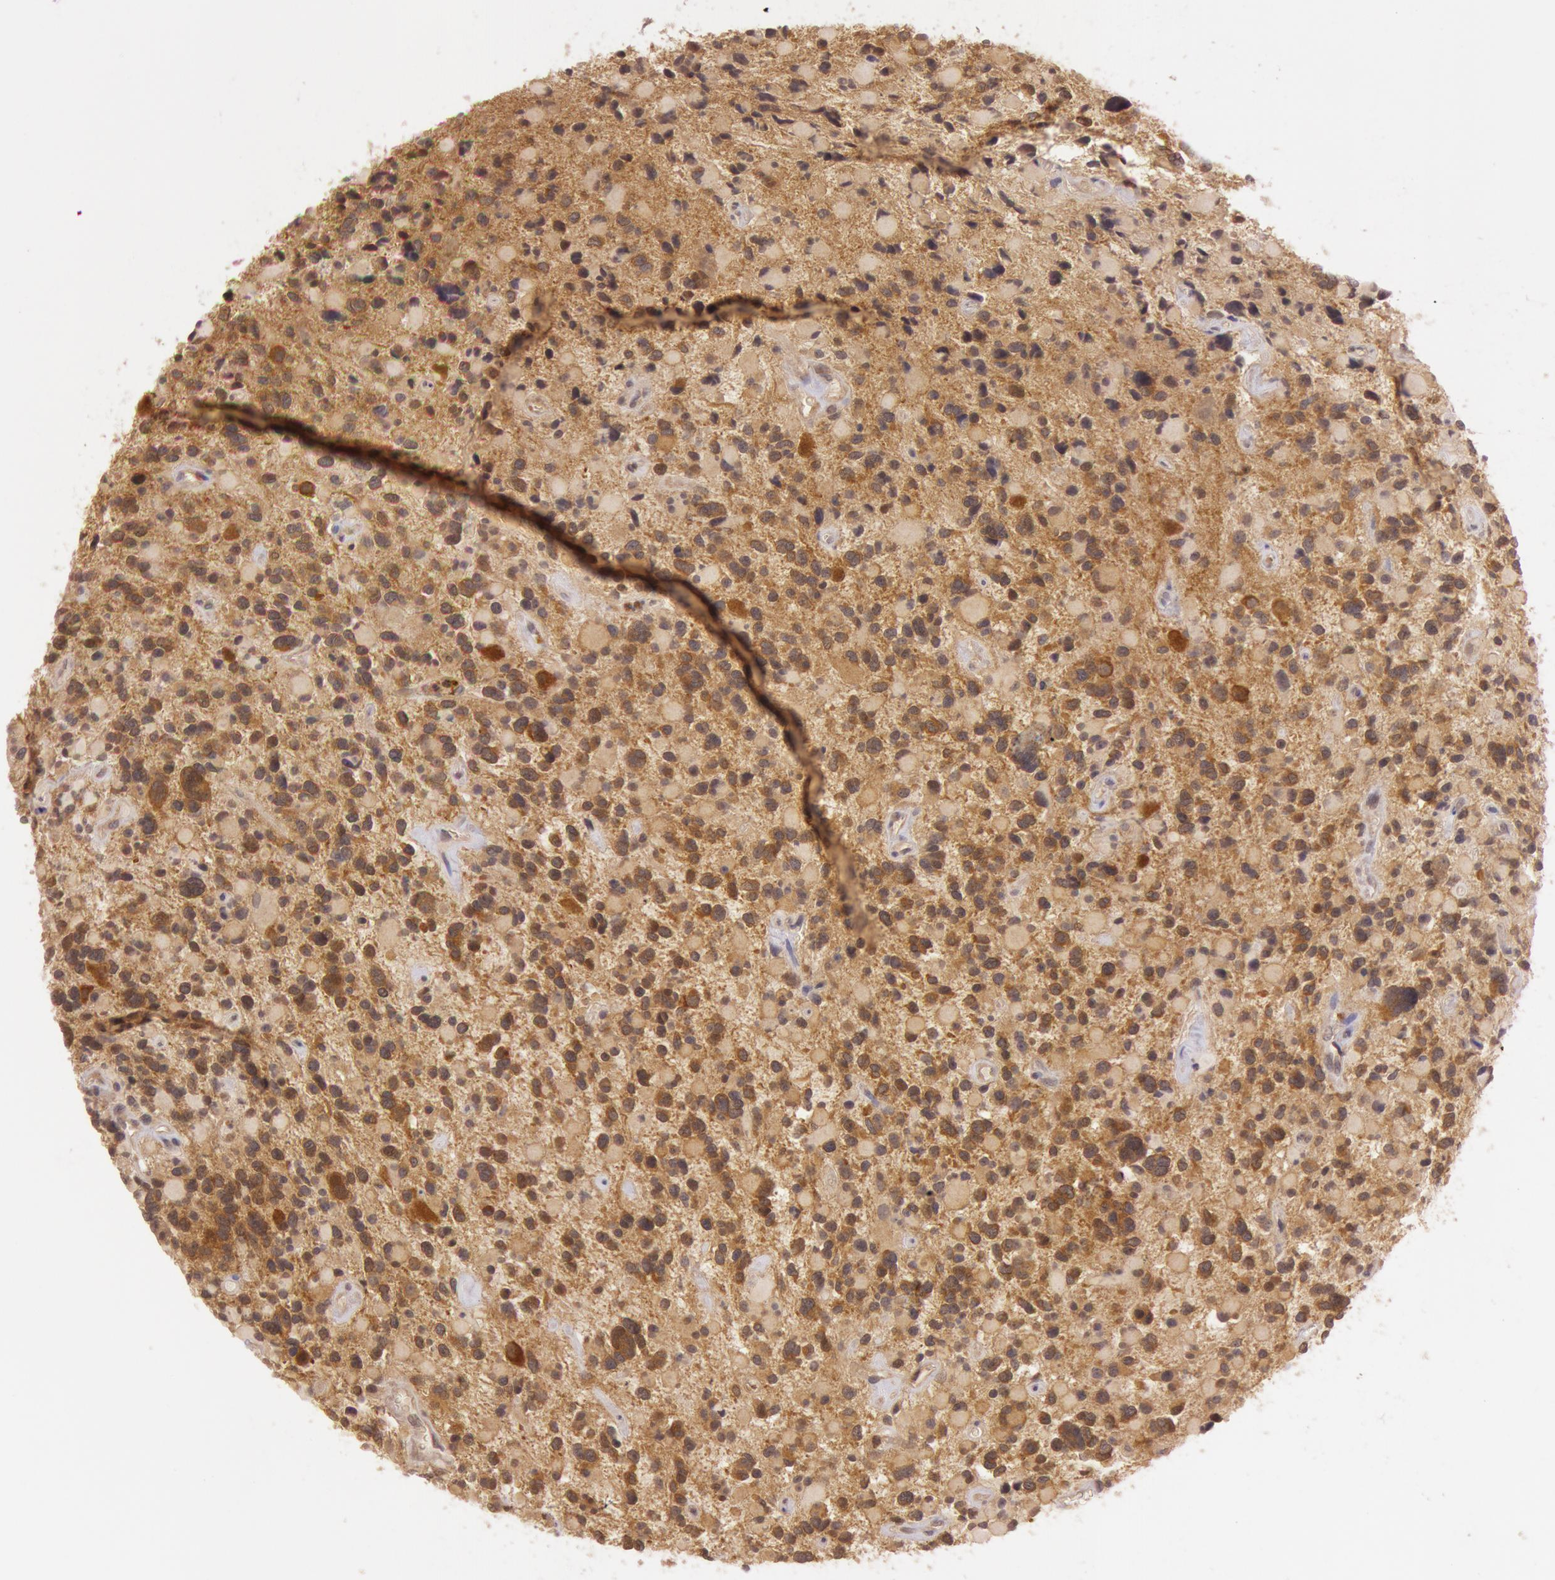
{"staining": {"intensity": "moderate", "quantity": ">75%", "location": "cytoplasmic/membranous"}, "tissue": "glioma", "cell_type": "Tumor cells", "image_type": "cancer", "snomed": [{"axis": "morphology", "description": "Glioma, malignant, High grade"}, {"axis": "topography", "description": "Brain"}], "caption": "Brown immunohistochemical staining in human glioma shows moderate cytoplasmic/membranous positivity in approximately >75% of tumor cells.", "gene": "ATG2B", "patient": {"sex": "female", "age": 37}}